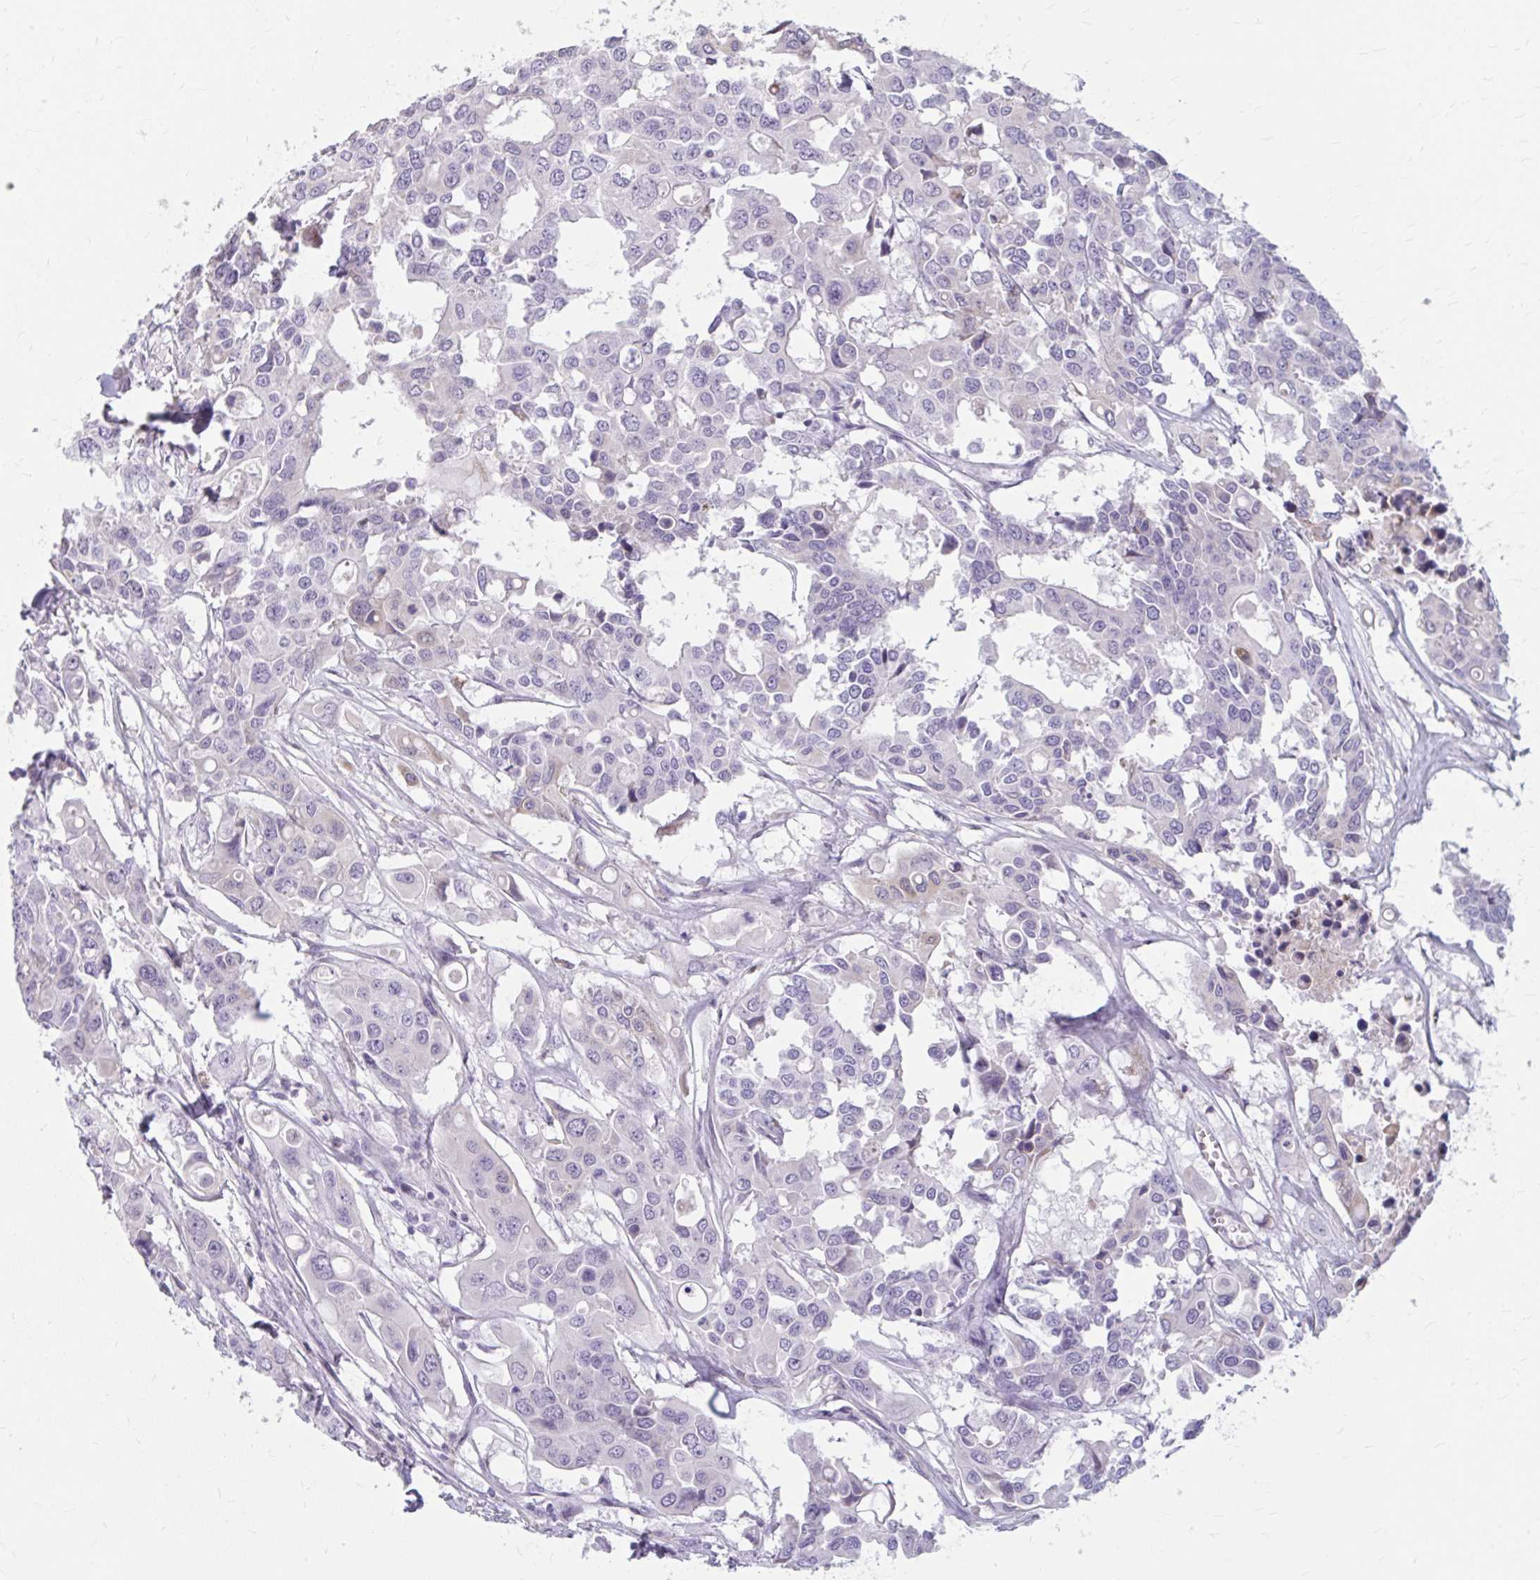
{"staining": {"intensity": "negative", "quantity": "none", "location": "none"}, "tissue": "colorectal cancer", "cell_type": "Tumor cells", "image_type": "cancer", "snomed": [{"axis": "morphology", "description": "Adenocarcinoma, NOS"}, {"axis": "topography", "description": "Colon"}], "caption": "IHC photomicrograph of neoplastic tissue: colorectal cancer stained with DAB reveals no significant protein positivity in tumor cells.", "gene": "MSMO1", "patient": {"sex": "male", "age": 77}}